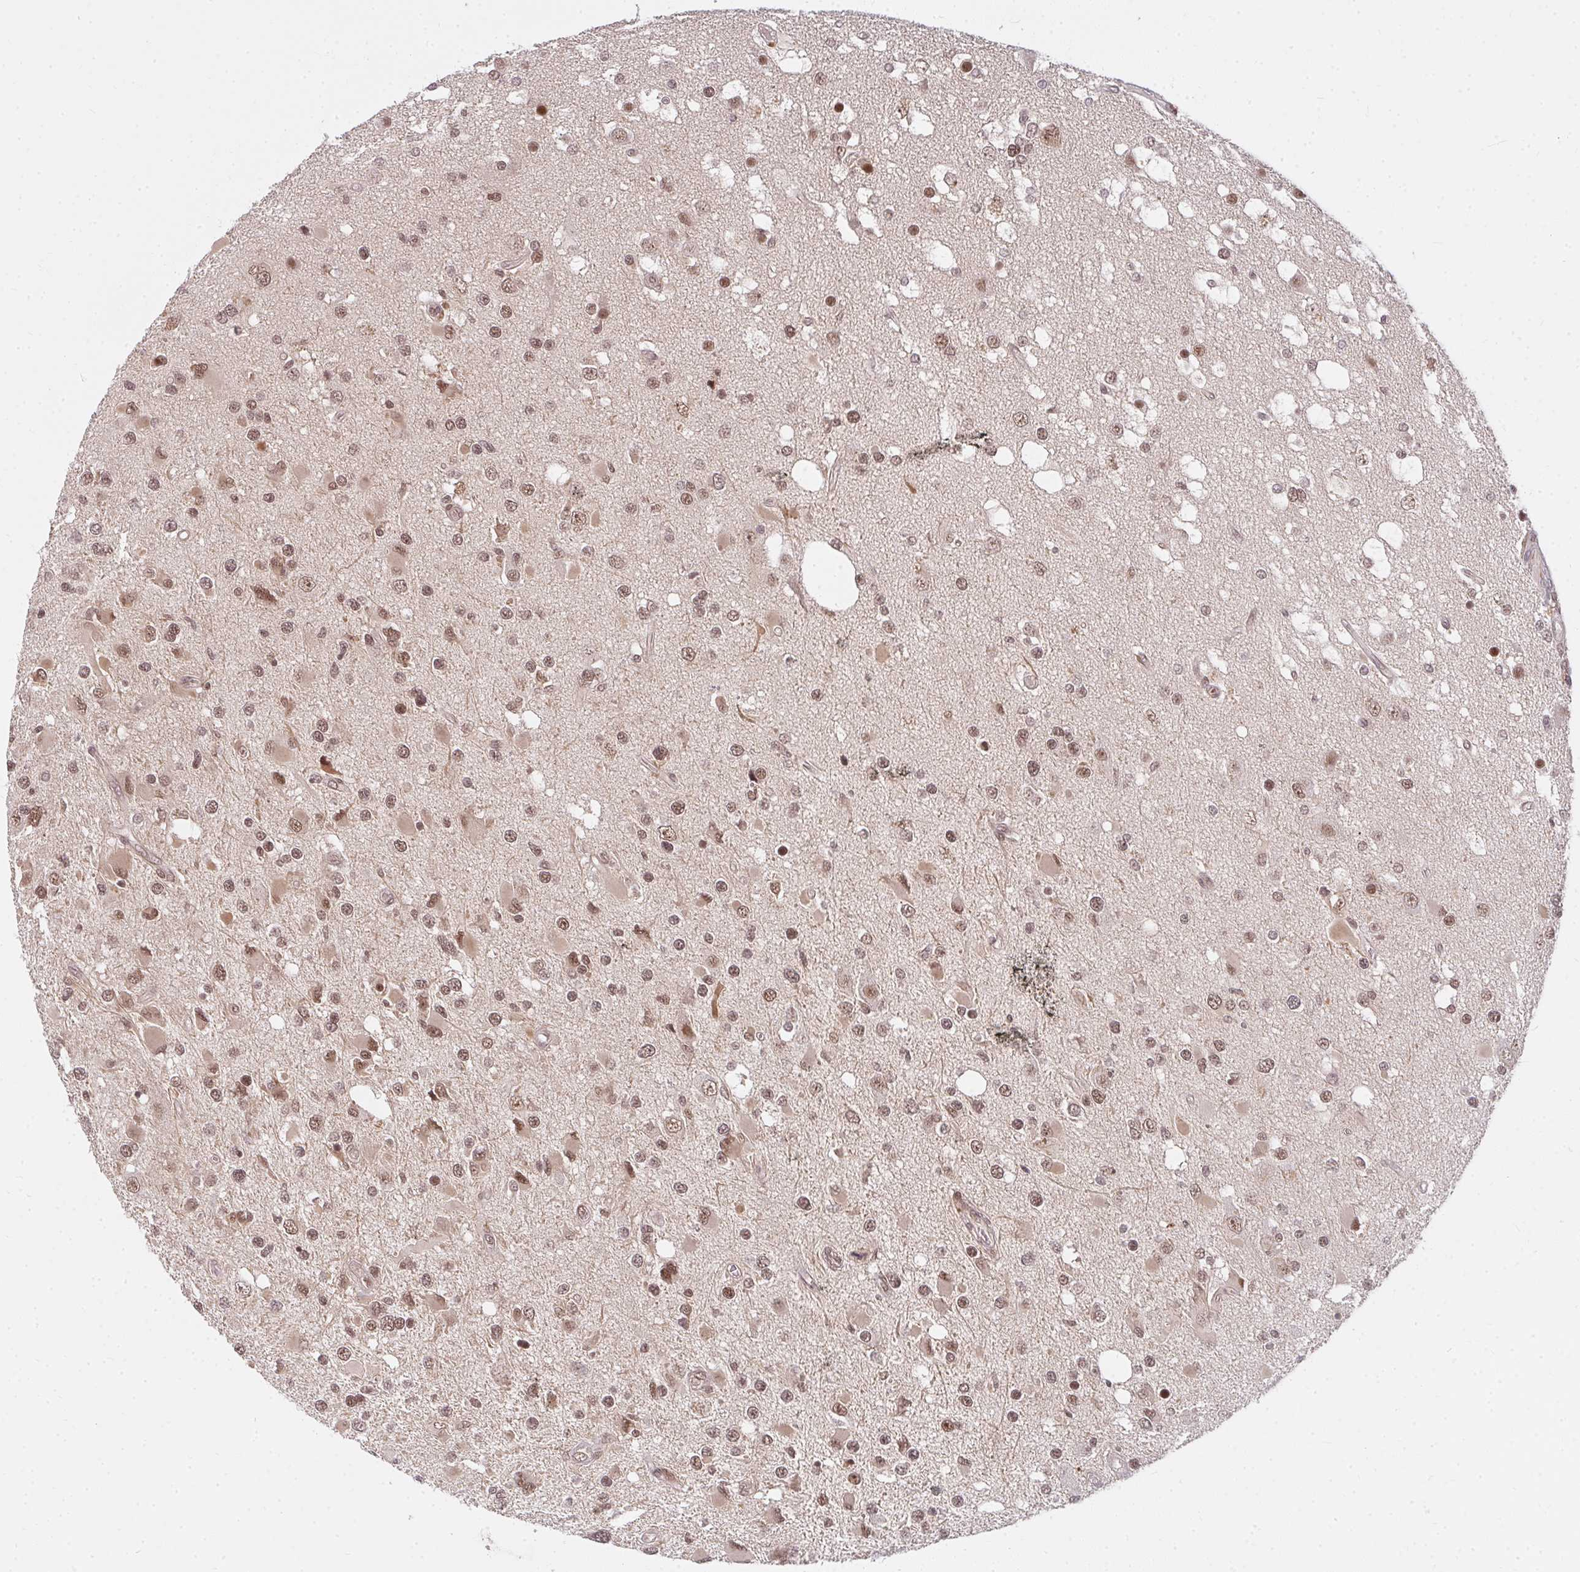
{"staining": {"intensity": "moderate", "quantity": ">75%", "location": "nuclear"}, "tissue": "glioma", "cell_type": "Tumor cells", "image_type": "cancer", "snomed": [{"axis": "morphology", "description": "Glioma, malignant, High grade"}, {"axis": "topography", "description": "Brain"}], "caption": "The immunohistochemical stain shows moderate nuclear staining in tumor cells of malignant glioma (high-grade) tissue.", "gene": "GTF3C6", "patient": {"sex": "male", "age": 53}}